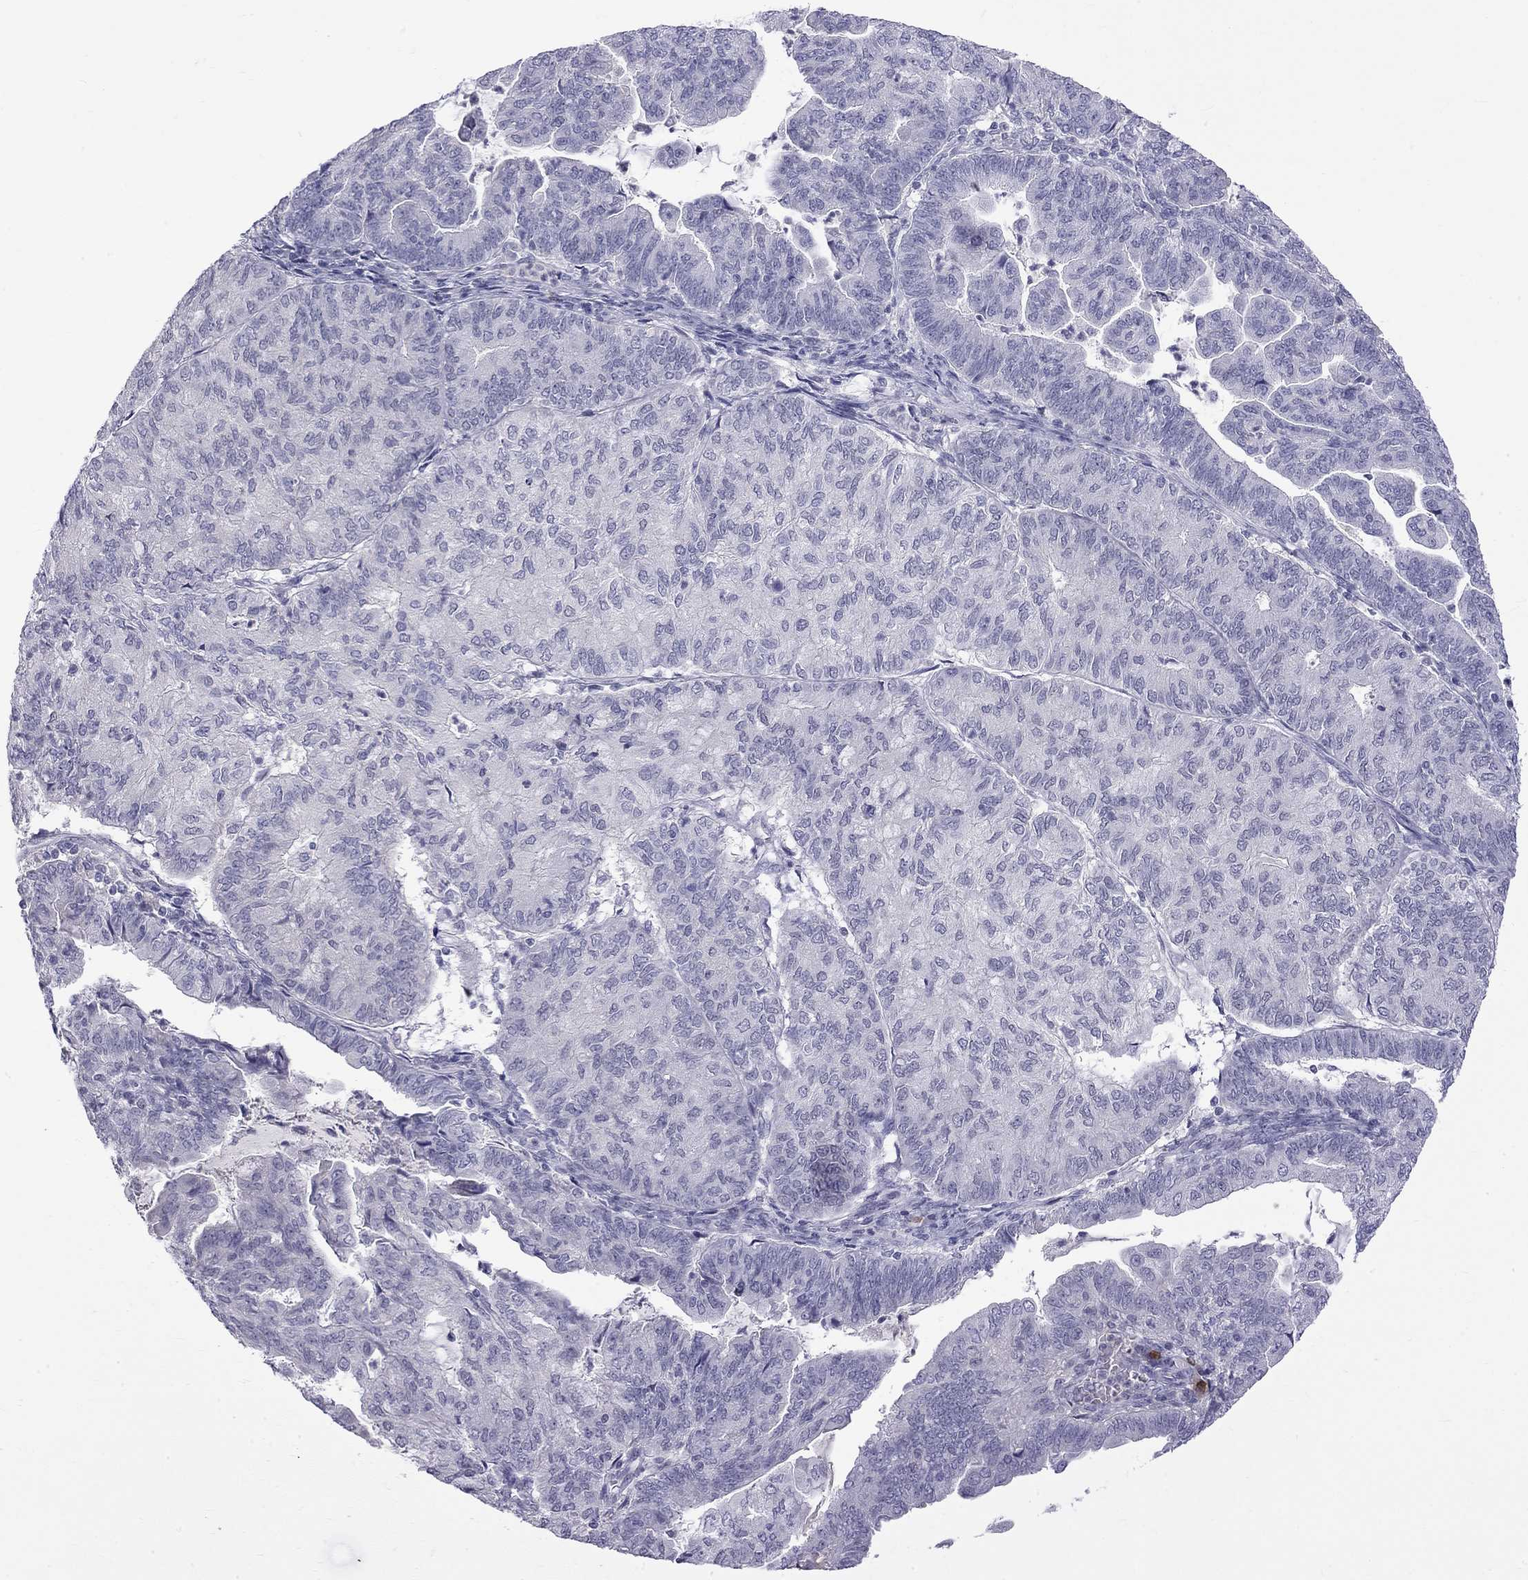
{"staining": {"intensity": "negative", "quantity": "none", "location": "none"}, "tissue": "endometrial cancer", "cell_type": "Tumor cells", "image_type": "cancer", "snomed": [{"axis": "morphology", "description": "Adenocarcinoma, NOS"}, {"axis": "topography", "description": "Endometrium"}], "caption": "Image shows no protein expression in tumor cells of endometrial adenocarcinoma tissue. (DAB immunohistochemistry (IHC), high magnification).", "gene": "RTL9", "patient": {"sex": "female", "age": 82}}